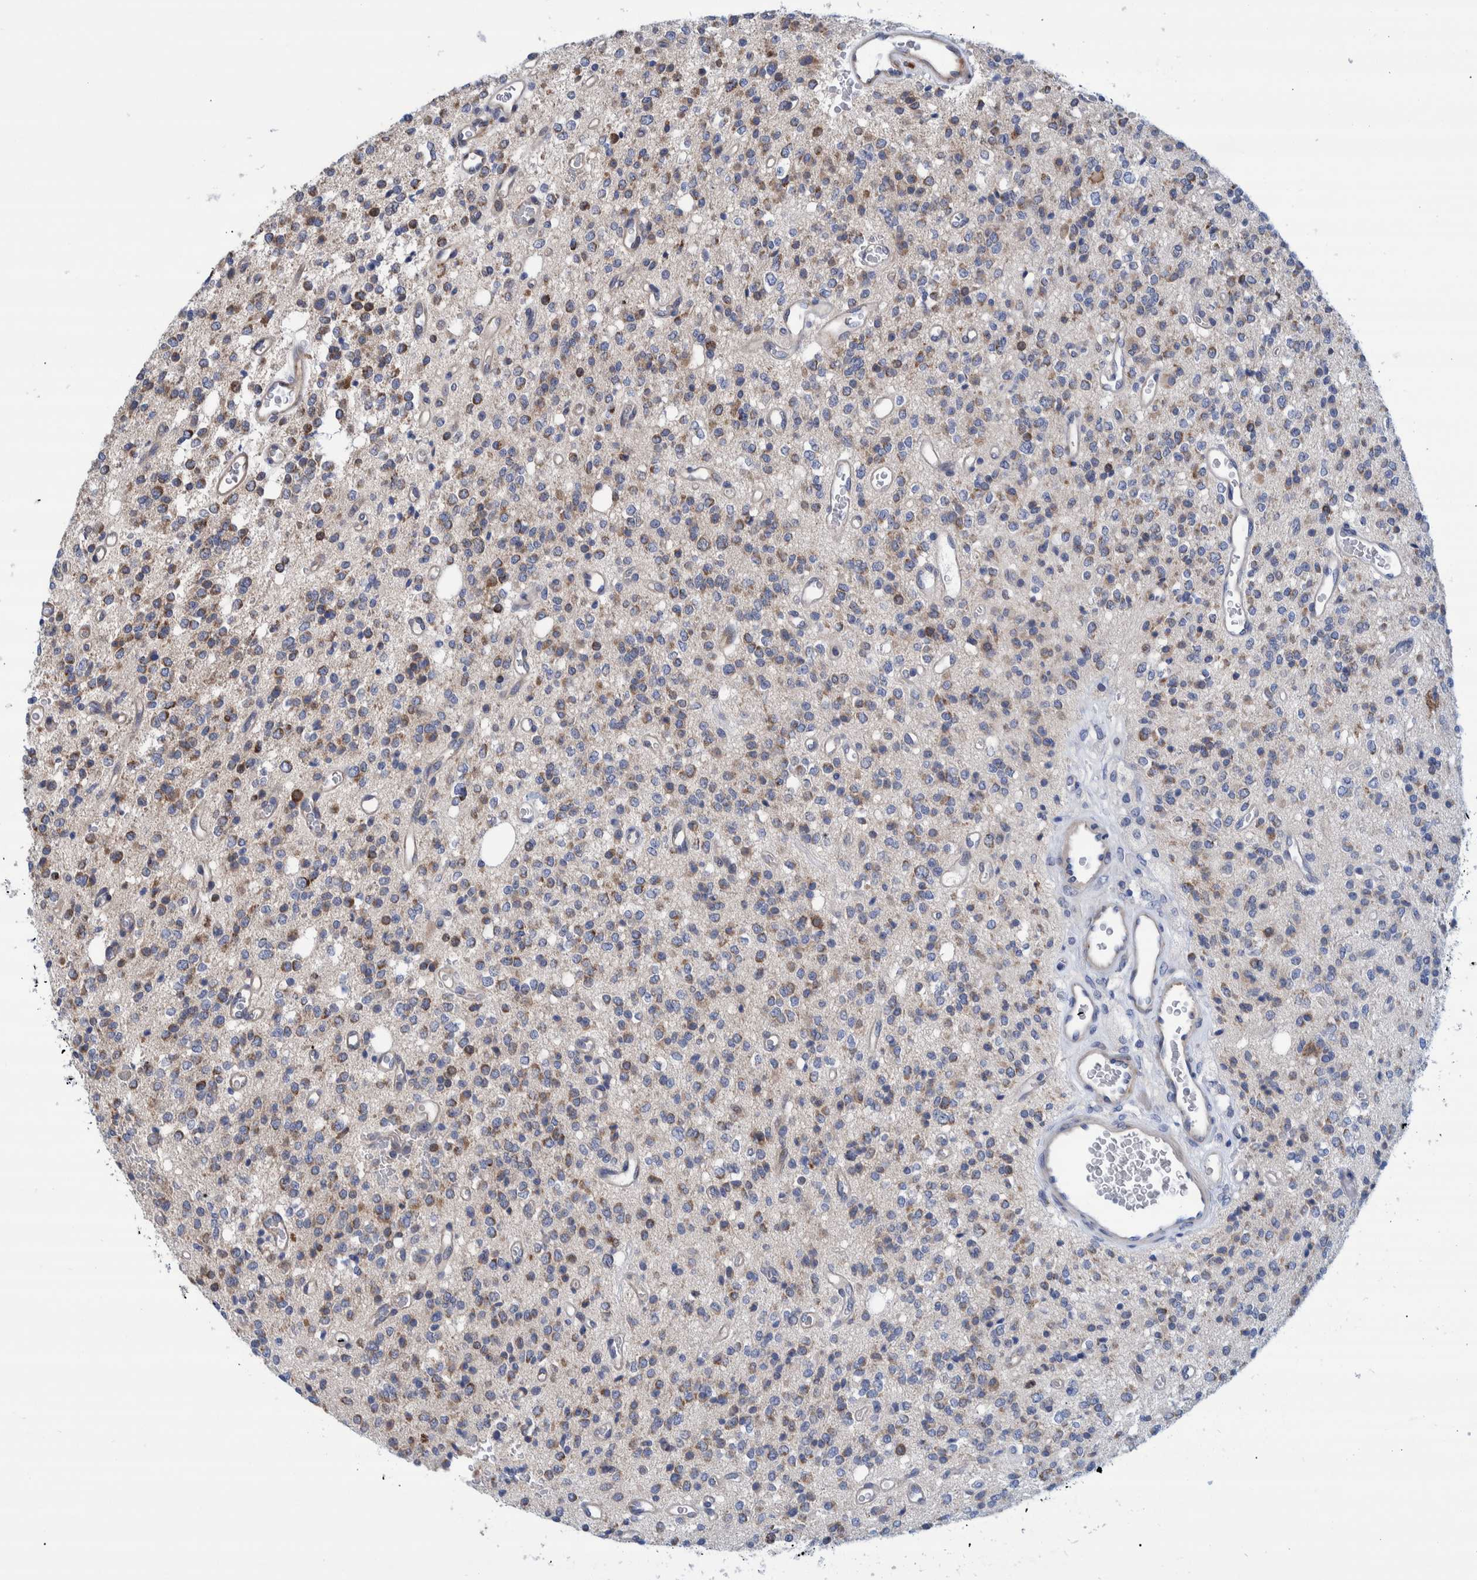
{"staining": {"intensity": "moderate", "quantity": ">75%", "location": "cytoplasmic/membranous"}, "tissue": "glioma", "cell_type": "Tumor cells", "image_type": "cancer", "snomed": [{"axis": "morphology", "description": "Glioma, malignant, High grade"}, {"axis": "topography", "description": "Brain"}], "caption": "Immunohistochemistry histopathology image of neoplastic tissue: glioma stained using immunohistochemistry (IHC) displays medium levels of moderate protein expression localized specifically in the cytoplasmic/membranous of tumor cells, appearing as a cytoplasmic/membranous brown color.", "gene": "GRPEL2", "patient": {"sex": "male", "age": 34}}